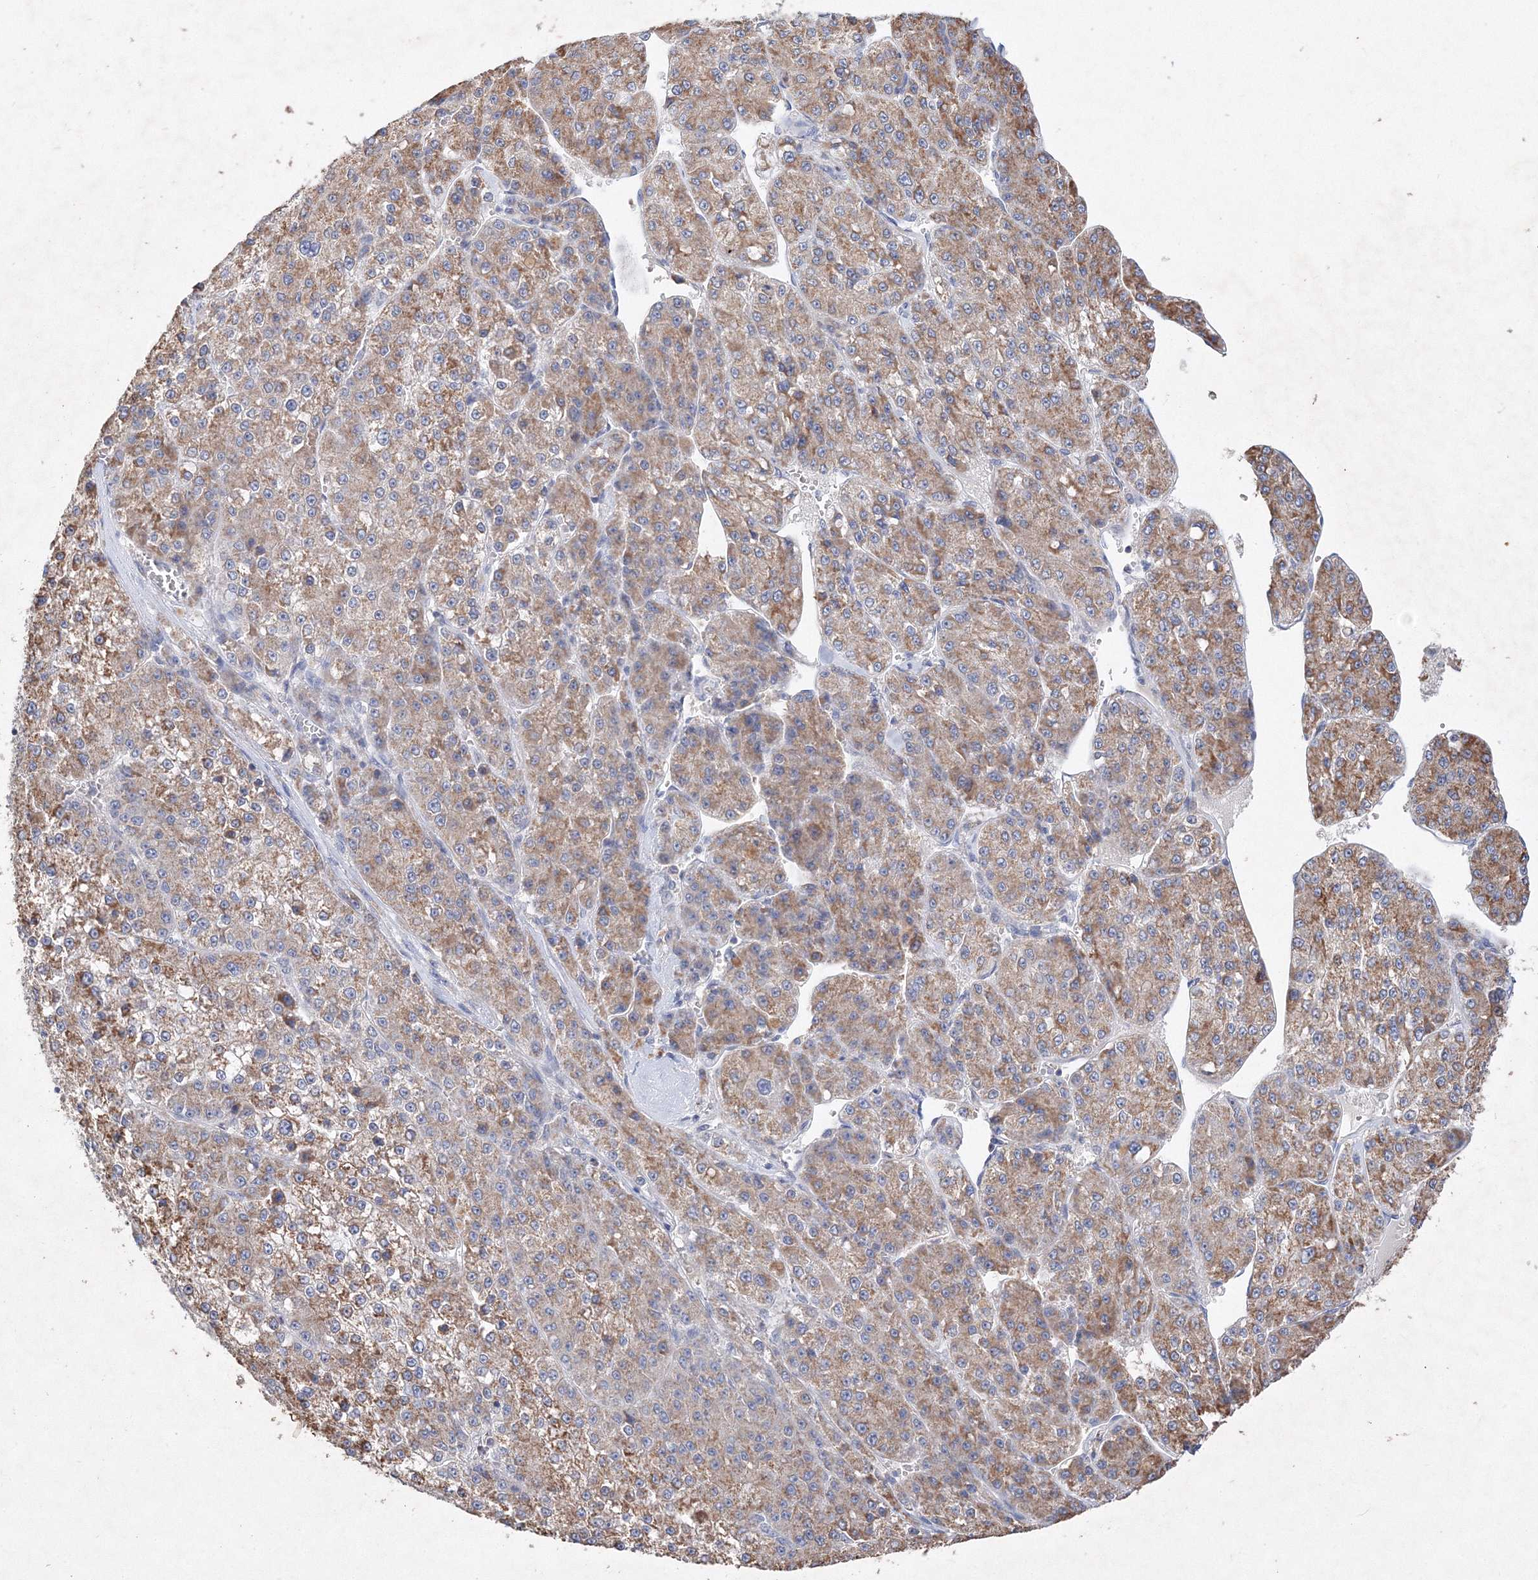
{"staining": {"intensity": "moderate", "quantity": ">75%", "location": "cytoplasmic/membranous"}, "tissue": "liver cancer", "cell_type": "Tumor cells", "image_type": "cancer", "snomed": [{"axis": "morphology", "description": "Carcinoma, Hepatocellular, NOS"}, {"axis": "topography", "description": "Liver"}], "caption": "A medium amount of moderate cytoplasmic/membranous positivity is identified in approximately >75% of tumor cells in liver hepatocellular carcinoma tissue.", "gene": "GLS", "patient": {"sex": "female", "age": 73}}